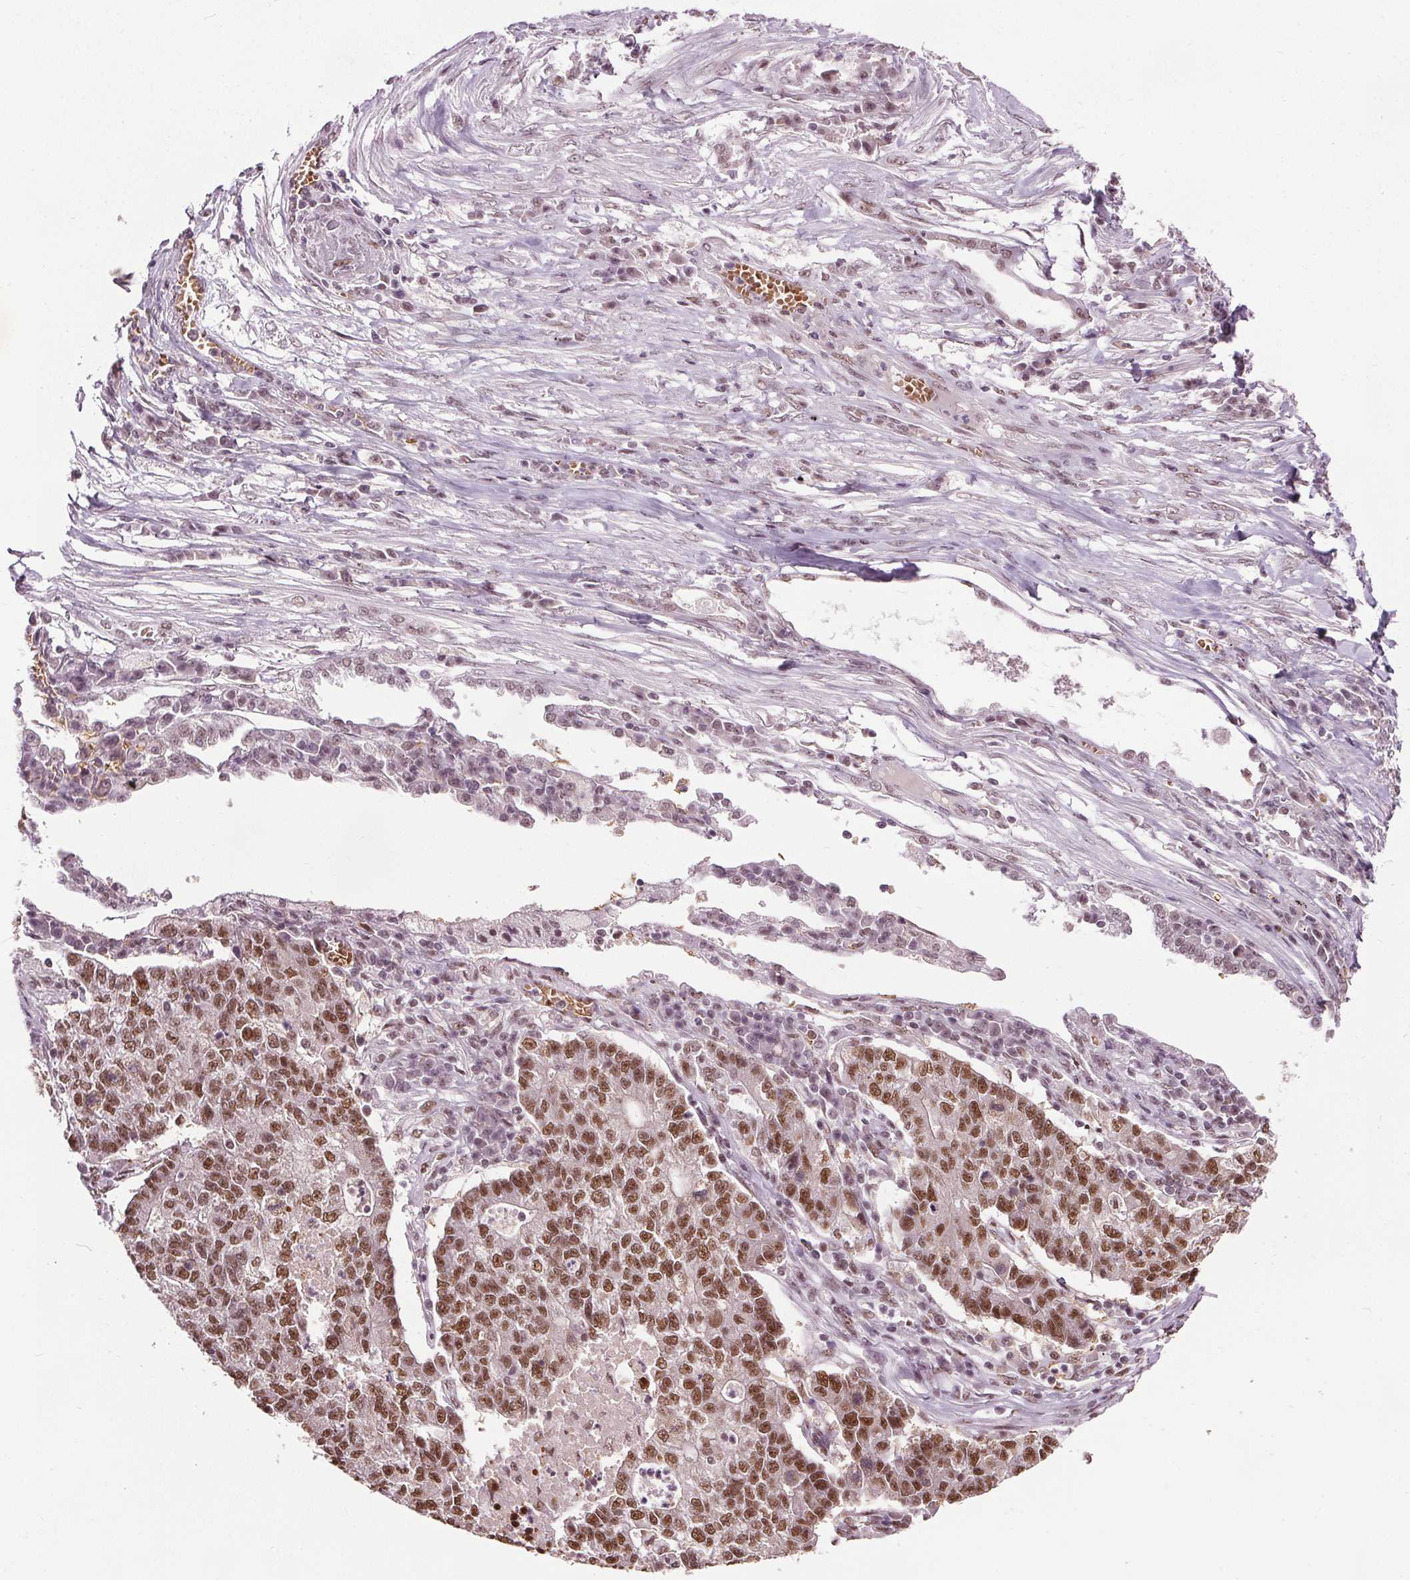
{"staining": {"intensity": "moderate", "quantity": ">75%", "location": "nuclear"}, "tissue": "lung cancer", "cell_type": "Tumor cells", "image_type": "cancer", "snomed": [{"axis": "morphology", "description": "Adenocarcinoma, NOS"}, {"axis": "topography", "description": "Lung"}], "caption": "A high-resolution image shows immunohistochemistry staining of adenocarcinoma (lung), which reveals moderate nuclear positivity in about >75% of tumor cells. The protein is stained brown, and the nuclei are stained in blue (DAB IHC with brightfield microscopy, high magnification).", "gene": "IWS1", "patient": {"sex": "male", "age": 57}}